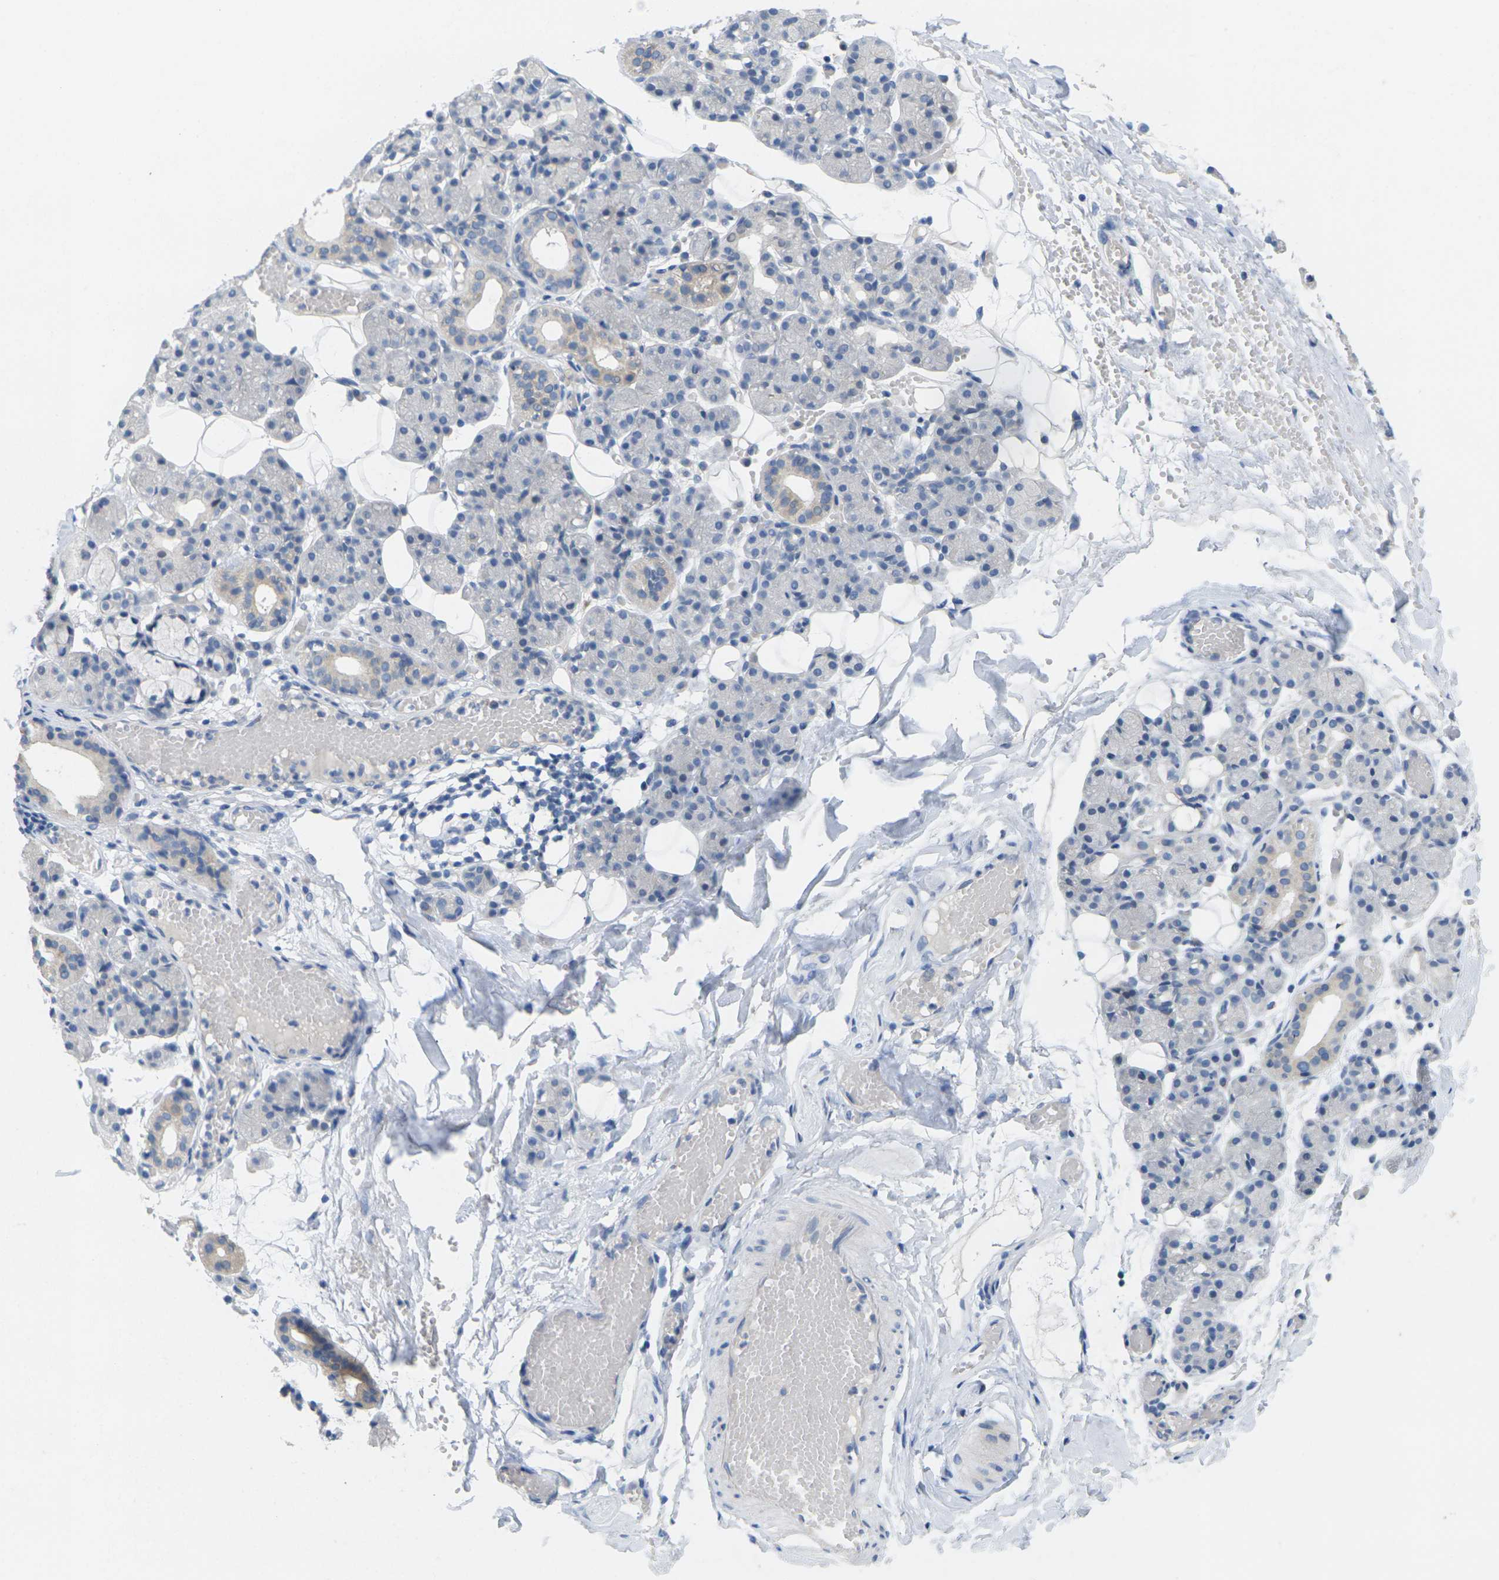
{"staining": {"intensity": "weak", "quantity": "<25%", "location": "cytoplasmic/membranous"}, "tissue": "salivary gland", "cell_type": "Glandular cells", "image_type": "normal", "snomed": [{"axis": "morphology", "description": "Normal tissue, NOS"}, {"axis": "topography", "description": "Salivary gland"}], "caption": "Immunohistochemistry (IHC) of benign salivary gland shows no positivity in glandular cells.", "gene": "TNNI3", "patient": {"sex": "male", "age": 63}}